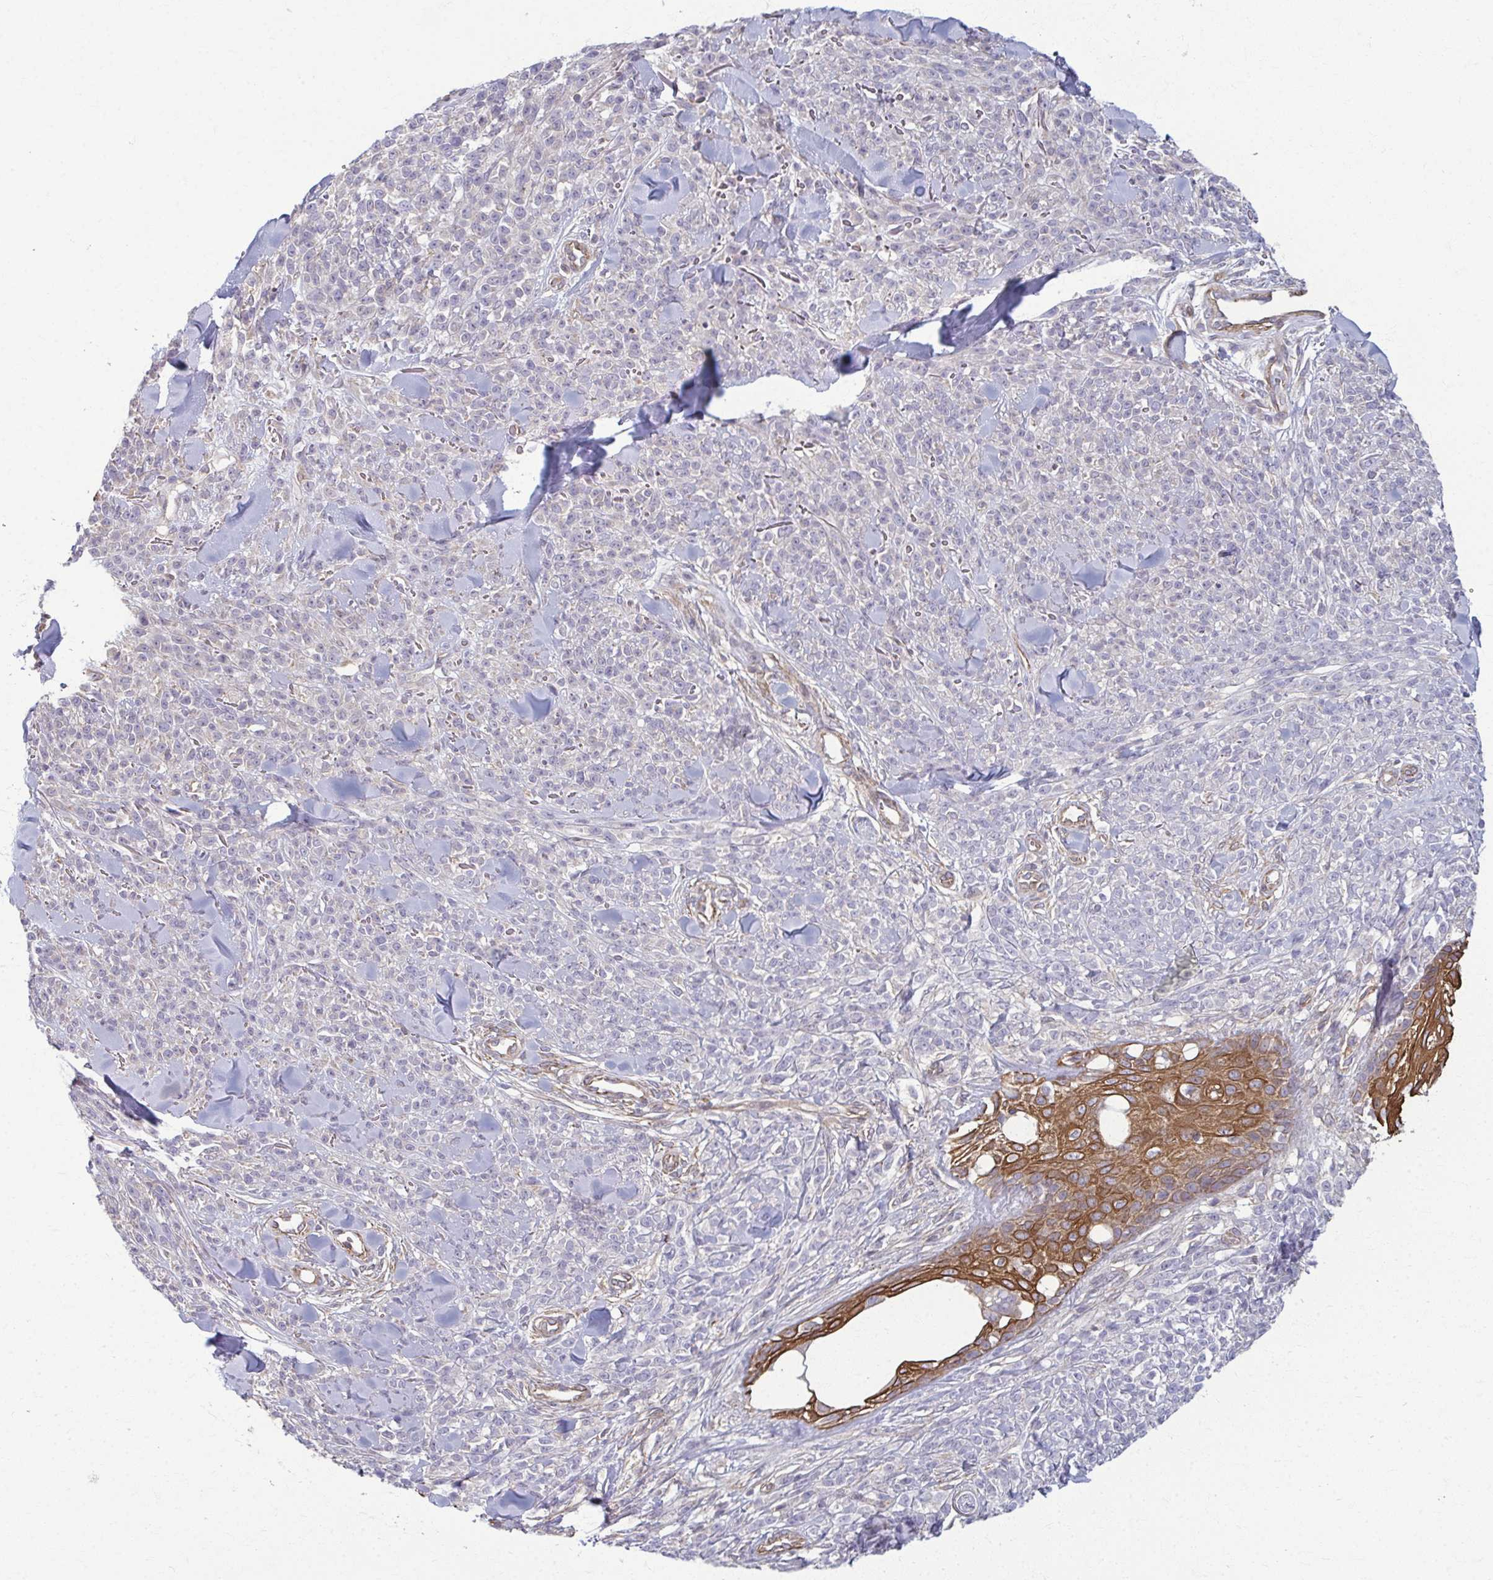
{"staining": {"intensity": "negative", "quantity": "none", "location": "none"}, "tissue": "melanoma", "cell_type": "Tumor cells", "image_type": "cancer", "snomed": [{"axis": "morphology", "description": "Malignant melanoma, NOS"}, {"axis": "topography", "description": "Skin"}, {"axis": "topography", "description": "Skin of trunk"}], "caption": "Tumor cells show no significant positivity in melanoma.", "gene": "EID2B", "patient": {"sex": "male", "age": 74}}